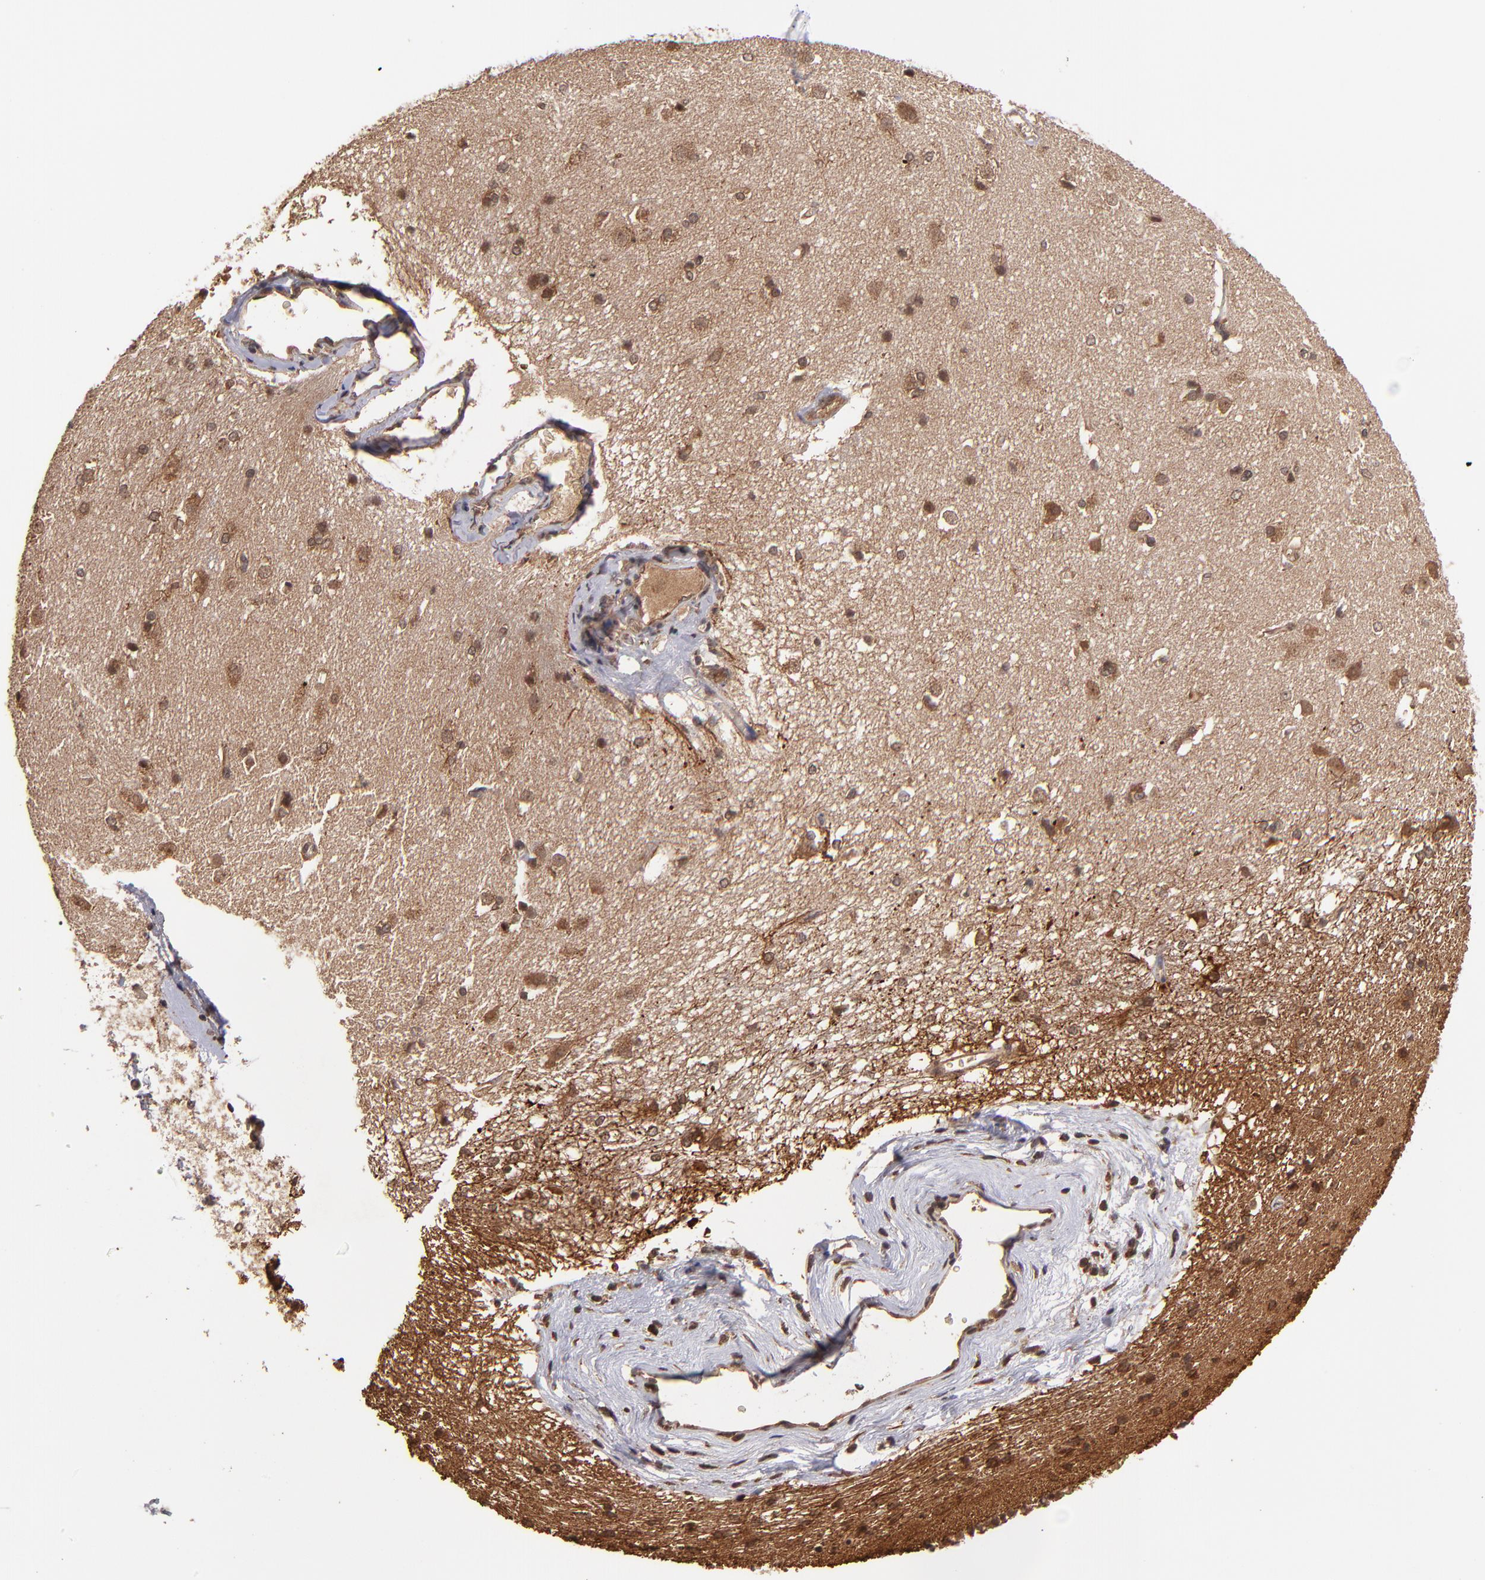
{"staining": {"intensity": "strong", "quantity": ">75%", "location": "cytoplasmic/membranous"}, "tissue": "caudate", "cell_type": "Glial cells", "image_type": "normal", "snomed": [{"axis": "morphology", "description": "Normal tissue, NOS"}, {"axis": "topography", "description": "Lateral ventricle wall"}], "caption": "Normal caudate was stained to show a protein in brown. There is high levels of strong cytoplasmic/membranous expression in about >75% of glial cells. Immunohistochemistry (ihc) stains the protein of interest in brown and the nuclei are stained blue.", "gene": "NFE2L2", "patient": {"sex": "female", "age": 19}}